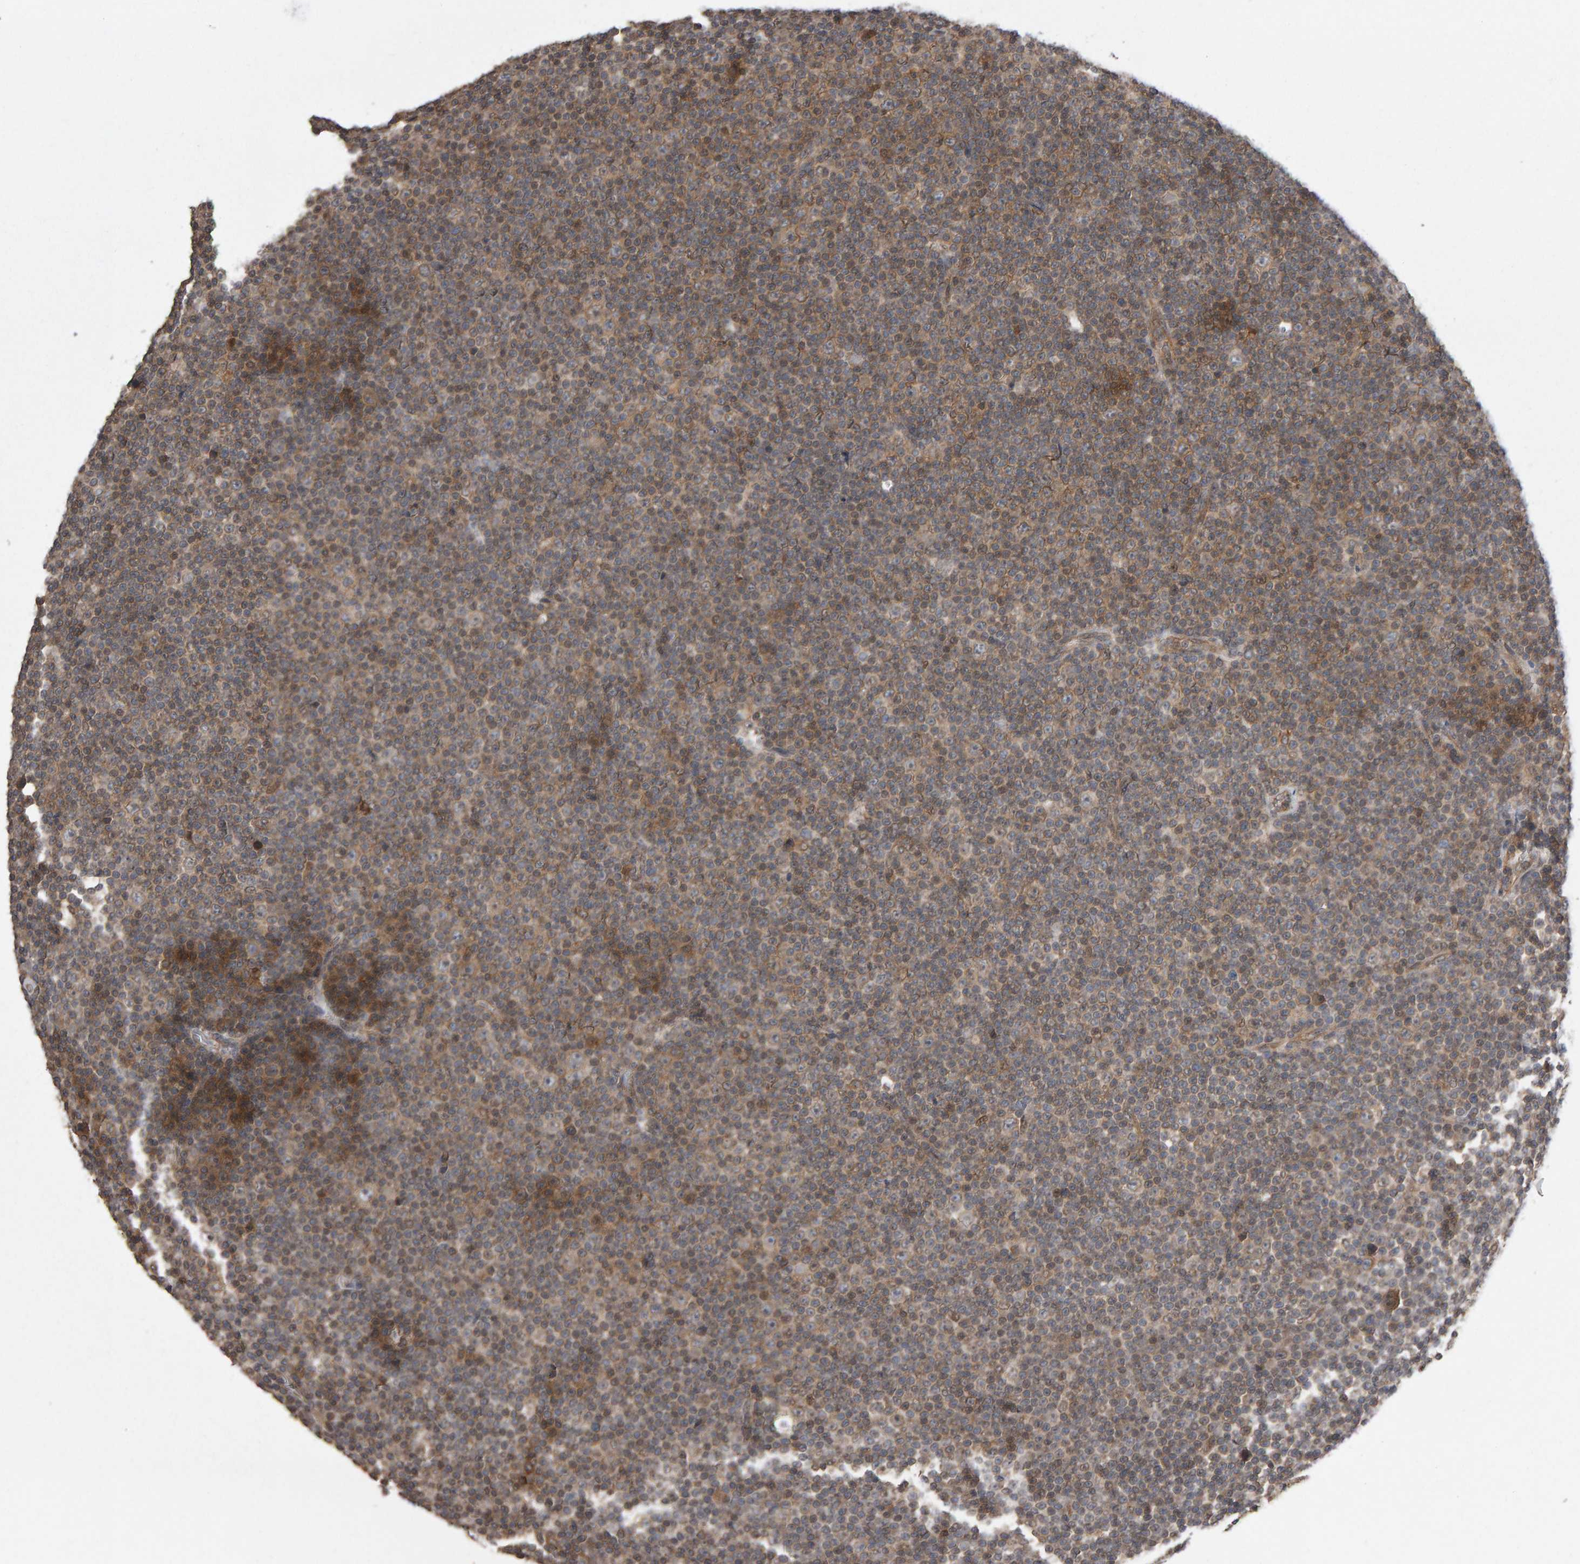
{"staining": {"intensity": "weak", "quantity": ">75%", "location": "cytoplasmic/membranous"}, "tissue": "lymphoma", "cell_type": "Tumor cells", "image_type": "cancer", "snomed": [{"axis": "morphology", "description": "Malignant lymphoma, non-Hodgkin's type, Low grade"}, {"axis": "topography", "description": "Lymph node"}], "caption": "Lymphoma stained for a protein reveals weak cytoplasmic/membranous positivity in tumor cells. Nuclei are stained in blue.", "gene": "SCRIB", "patient": {"sex": "female", "age": 67}}